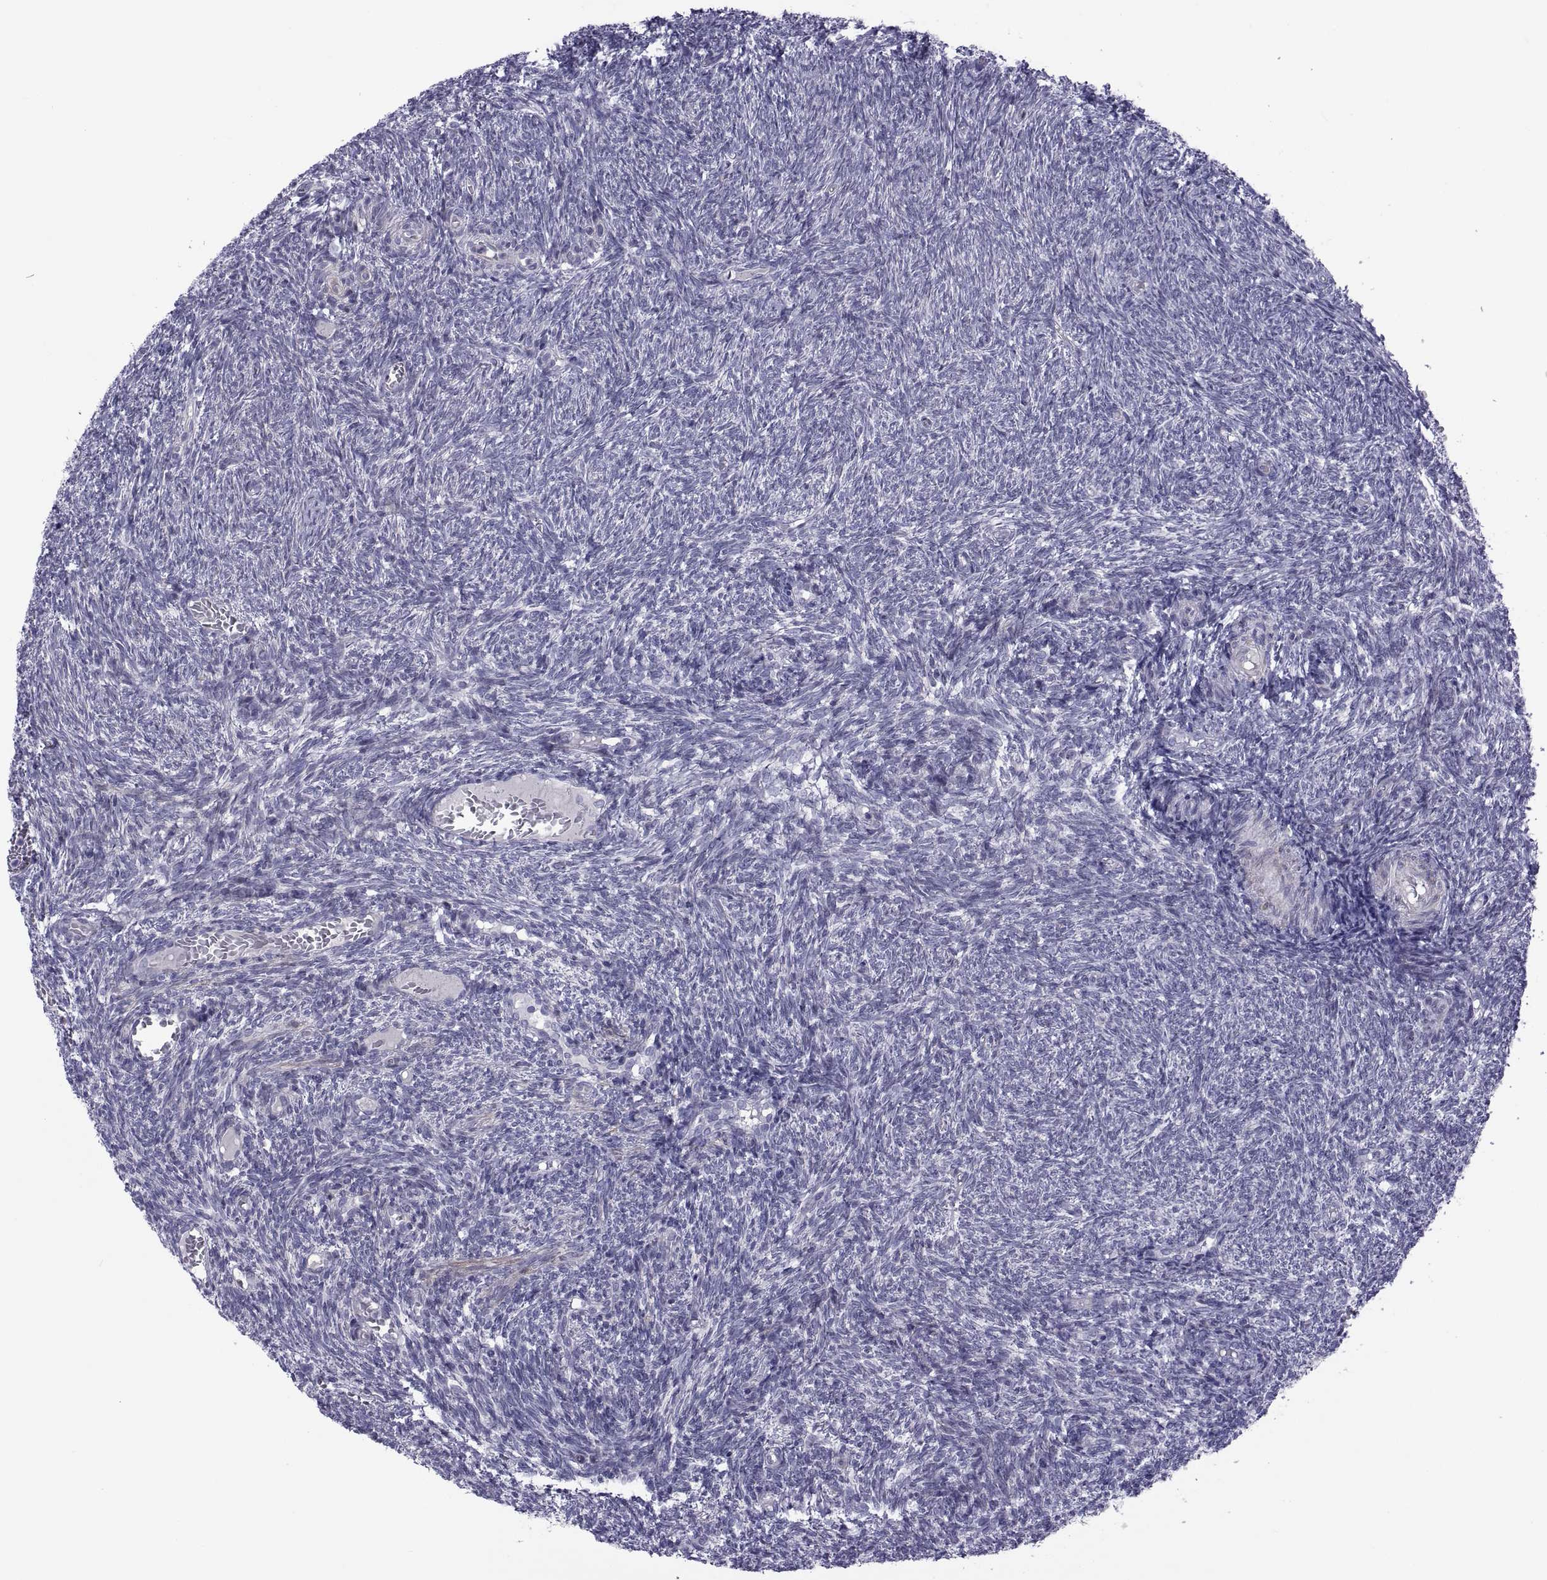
{"staining": {"intensity": "weak", "quantity": "25%-75%", "location": "cytoplasmic/membranous"}, "tissue": "ovary", "cell_type": "Follicle cells", "image_type": "normal", "snomed": [{"axis": "morphology", "description": "Normal tissue, NOS"}, {"axis": "topography", "description": "Ovary"}], "caption": "Follicle cells reveal low levels of weak cytoplasmic/membranous expression in about 25%-75% of cells in unremarkable human ovary. (brown staining indicates protein expression, while blue staining denotes nuclei).", "gene": "TMEM158", "patient": {"sex": "female", "age": 39}}